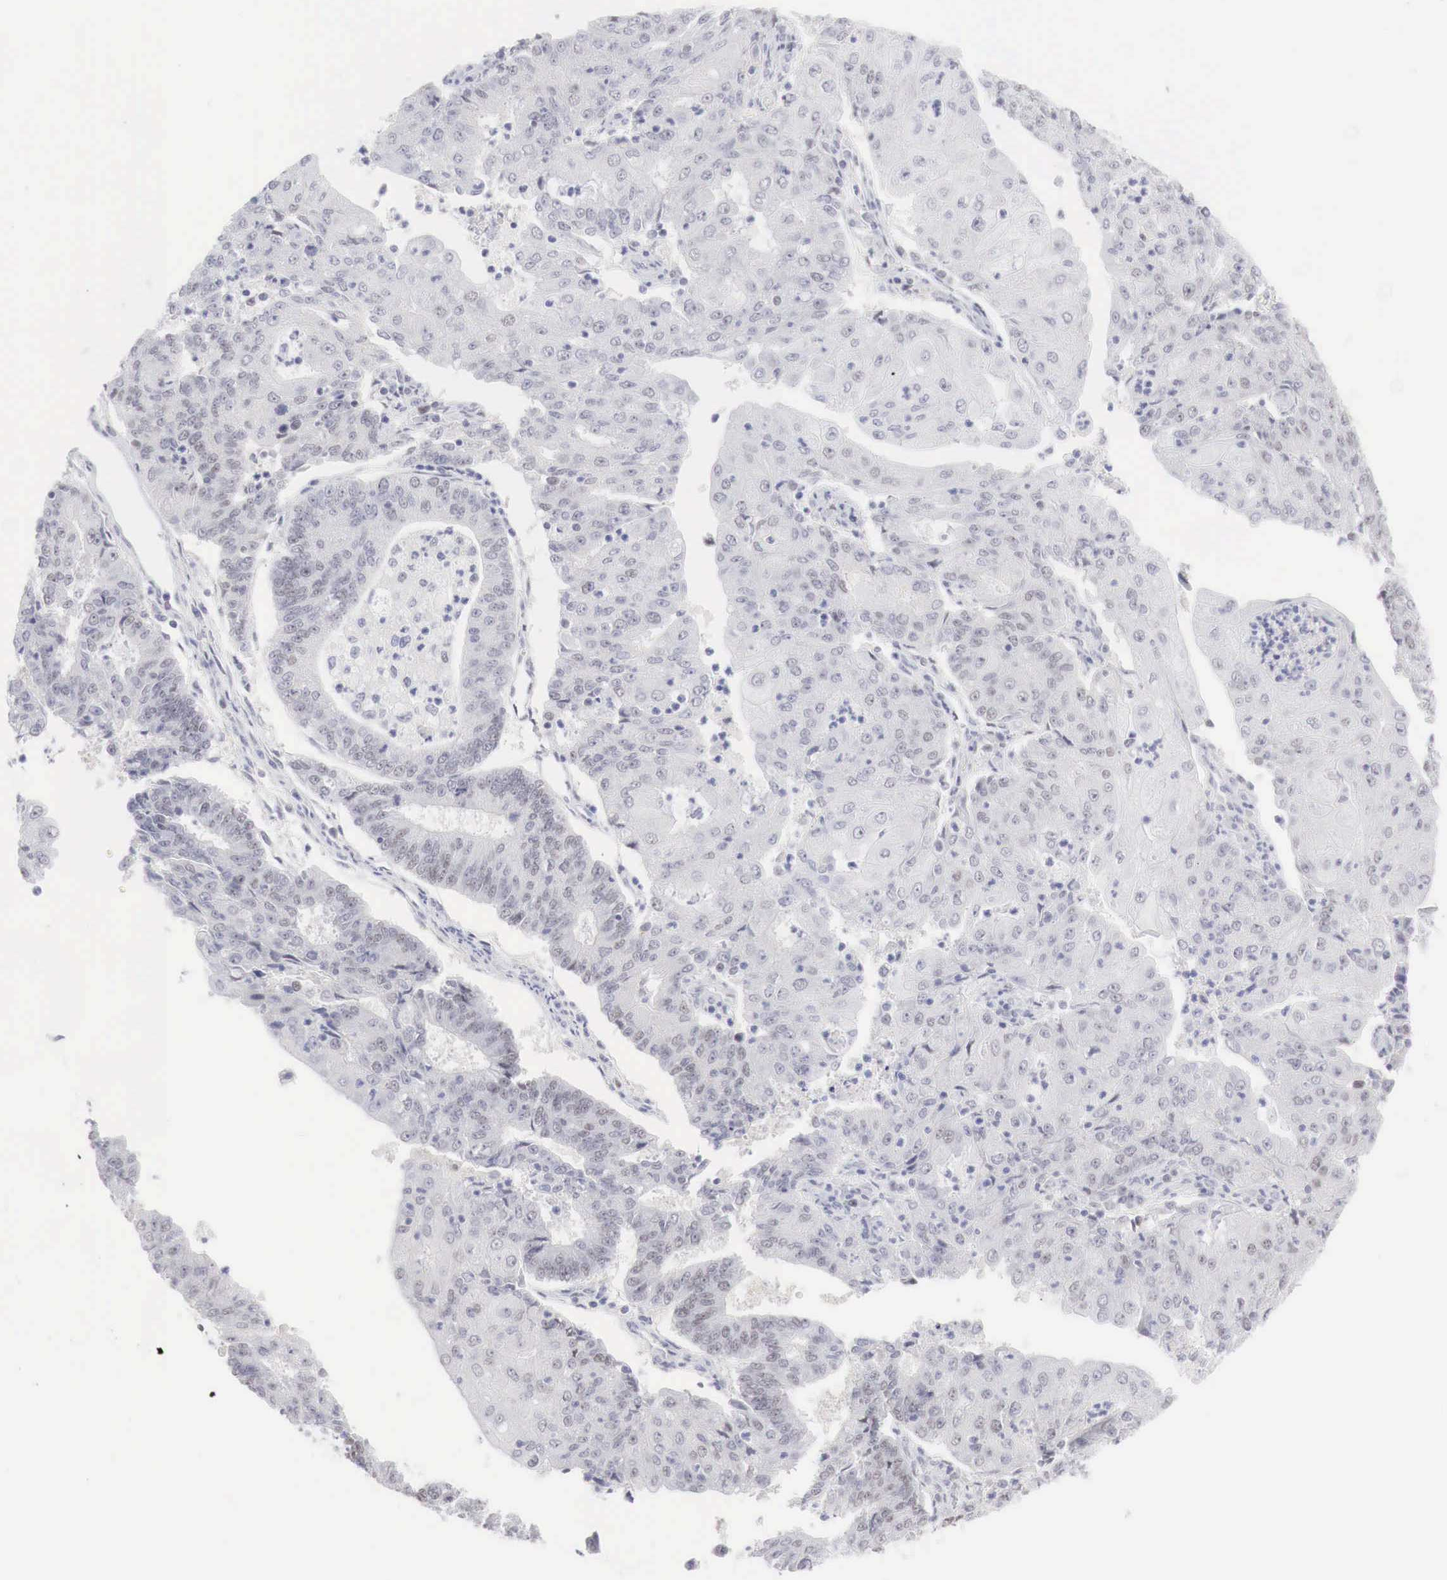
{"staining": {"intensity": "weak", "quantity": "<25%", "location": "nuclear"}, "tissue": "endometrial cancer", "cell_type": "Tumor cells", "image_type": "cancer", "snomed": [{"axis": "morphology", "description": "Adenocarcinoma, NOS"}, {"axis": "topography", "description": "Endometrium"}], "caption": "Immunohistochemistry micrograph of endometrial cancer stained for a protein (brown), which shows no expression in tumor cells.", "gene": "FOXP2", "patient": {"sex": "female", "age": 56}}